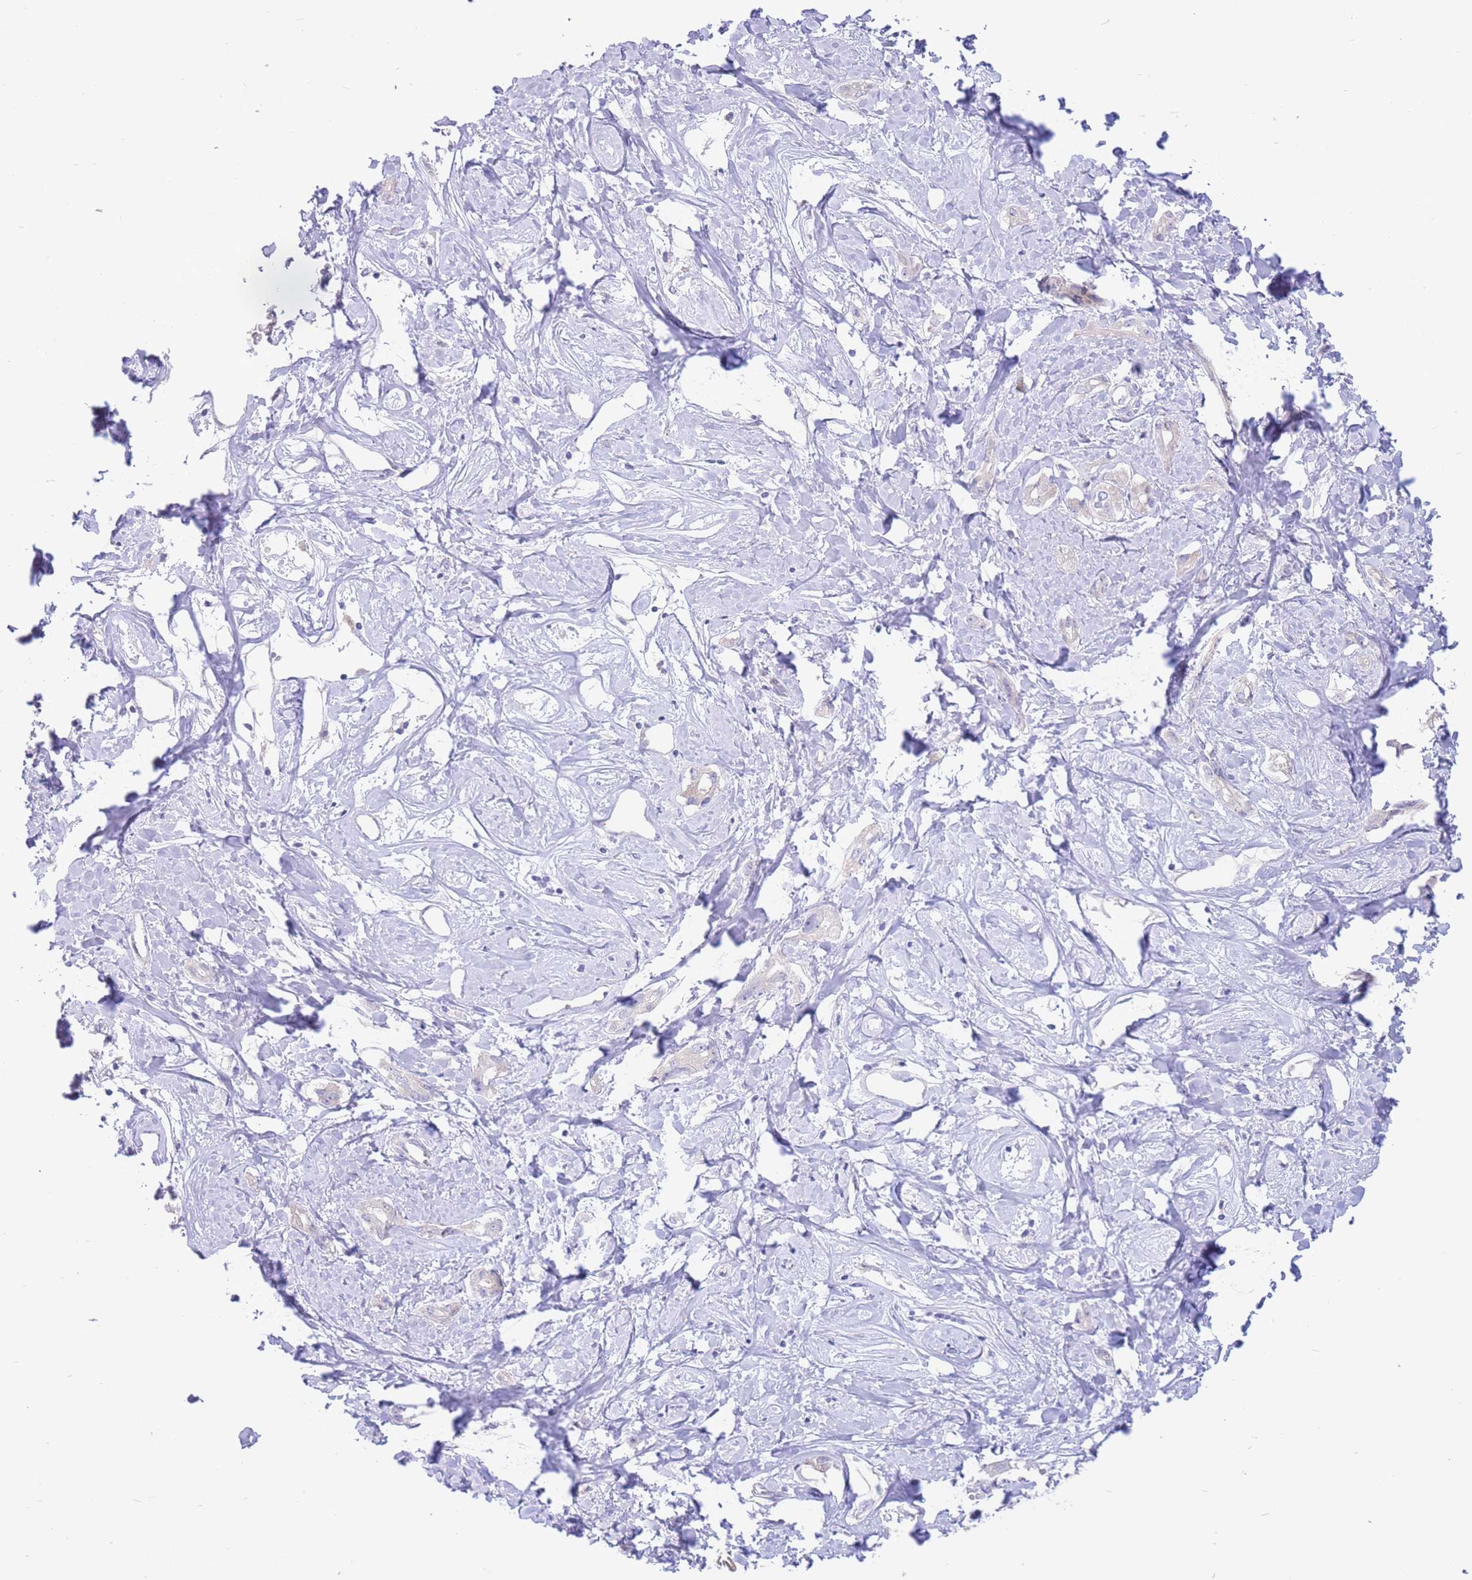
{"staining": {"intensity": "negative", "quantity": "none", "location": "none"}, "tissue": "liver cancer", "cell_type": "Tumor cells", "image_type": "cancer", "snomed": [{"axis": "morphology", "description": "Cholangiocarcinoma"}, {"axis": "topography", "description": "Liver"}], "caption": "Tumor cells are negative for protein expression in human liver cholangiocarcinoma.", "gene": "ALS2CL", "patient": {"sex": "male", "age": 59}}